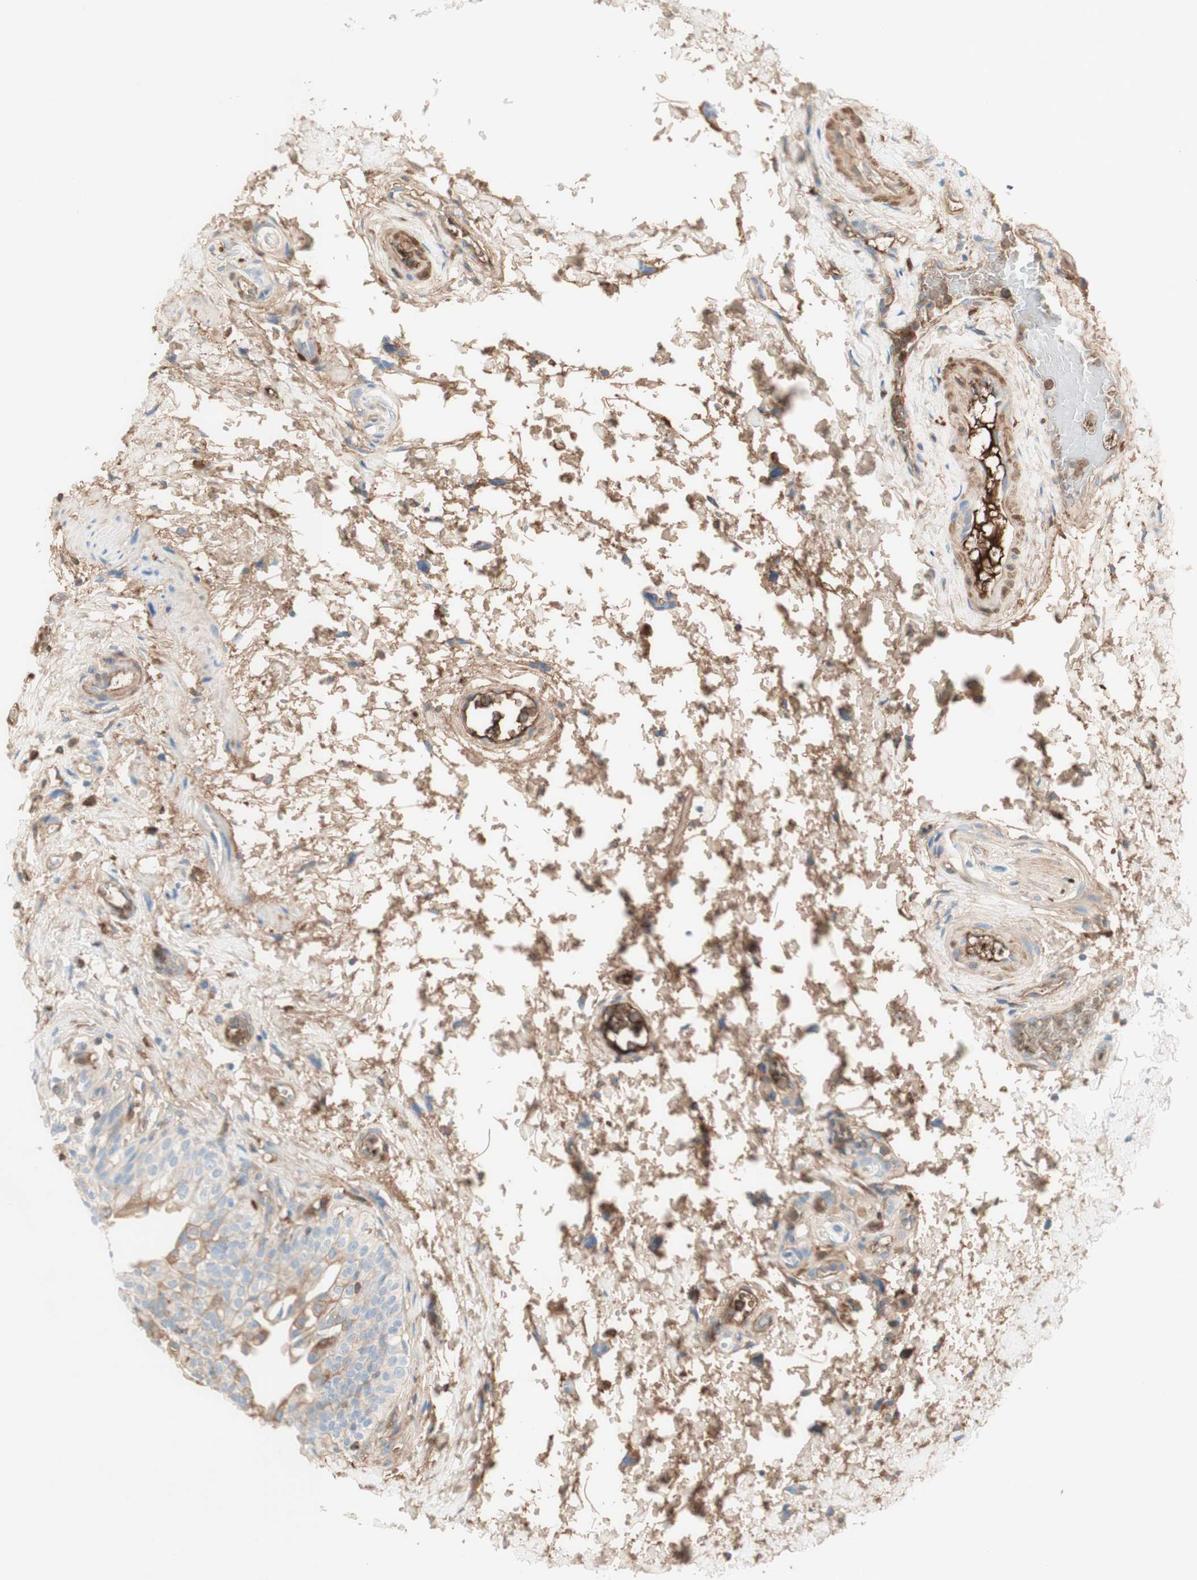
{"staining": {"intensity": "weak", "quantity": "25%-75%", "location": "cytoplasmic/membranous"}, "tissue": "urinary bladder", "cell_type": "Urothelial cells", "image_type": "normal", "snomed": [{"axis": "morphology", "description": "Normal tissue, NOS"}, {"axis": "topography", "description": "Urinary bladder"}], "caption": "Urinary bladder was stained to show a protein in brown. There is low levels of weak cytoplasmic/membranous expression in approximately 25%-75% of urothelial cells. The staining was performed using DAB to visualize the protein expression in brown, while the nuclei were stained in blue with hematoxylin (Magnification: 20x).", "gene": "KNG1", "patient": {"sex": "male", "age": 55}}